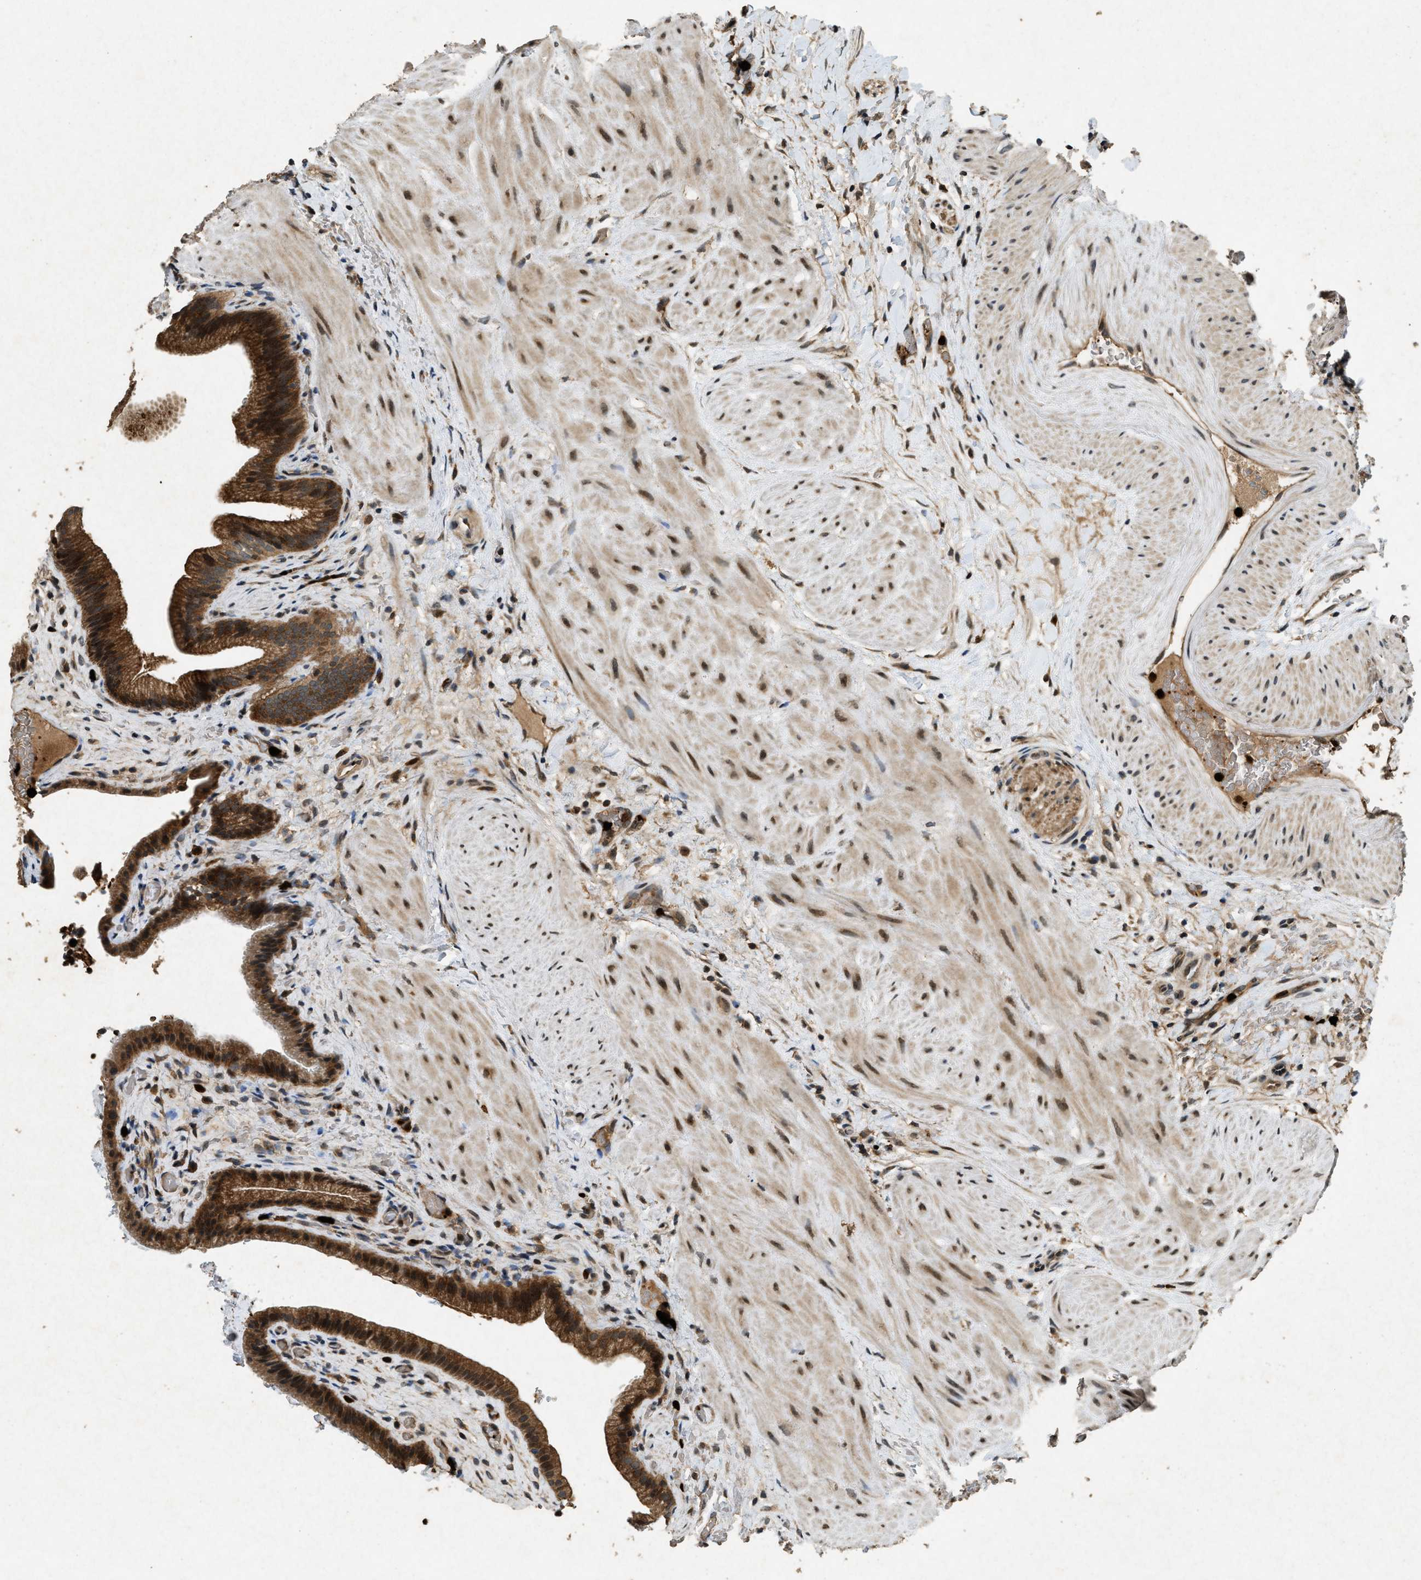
{"staining": {"intensity": "strong", "quantity": ">75%", "location": "cytoplasmic/membranous"}, "tissue": "gallbladder", "cell_type": "Glandular cells", "image_type": "normal", "snomed": [{"axis": "morphology", "description": "Normal tissue, NOS"}, {"axis": "topography", "description": "Gallbladder"}], "caption": "This is a photomicrograph of IHC staining of unremarkable gallbladder, which shows strong positivity in the cytoplasmic/membranous of glandular cells.", "gene": "RNF141", "patient": {"sex": "male", "age": 49}}